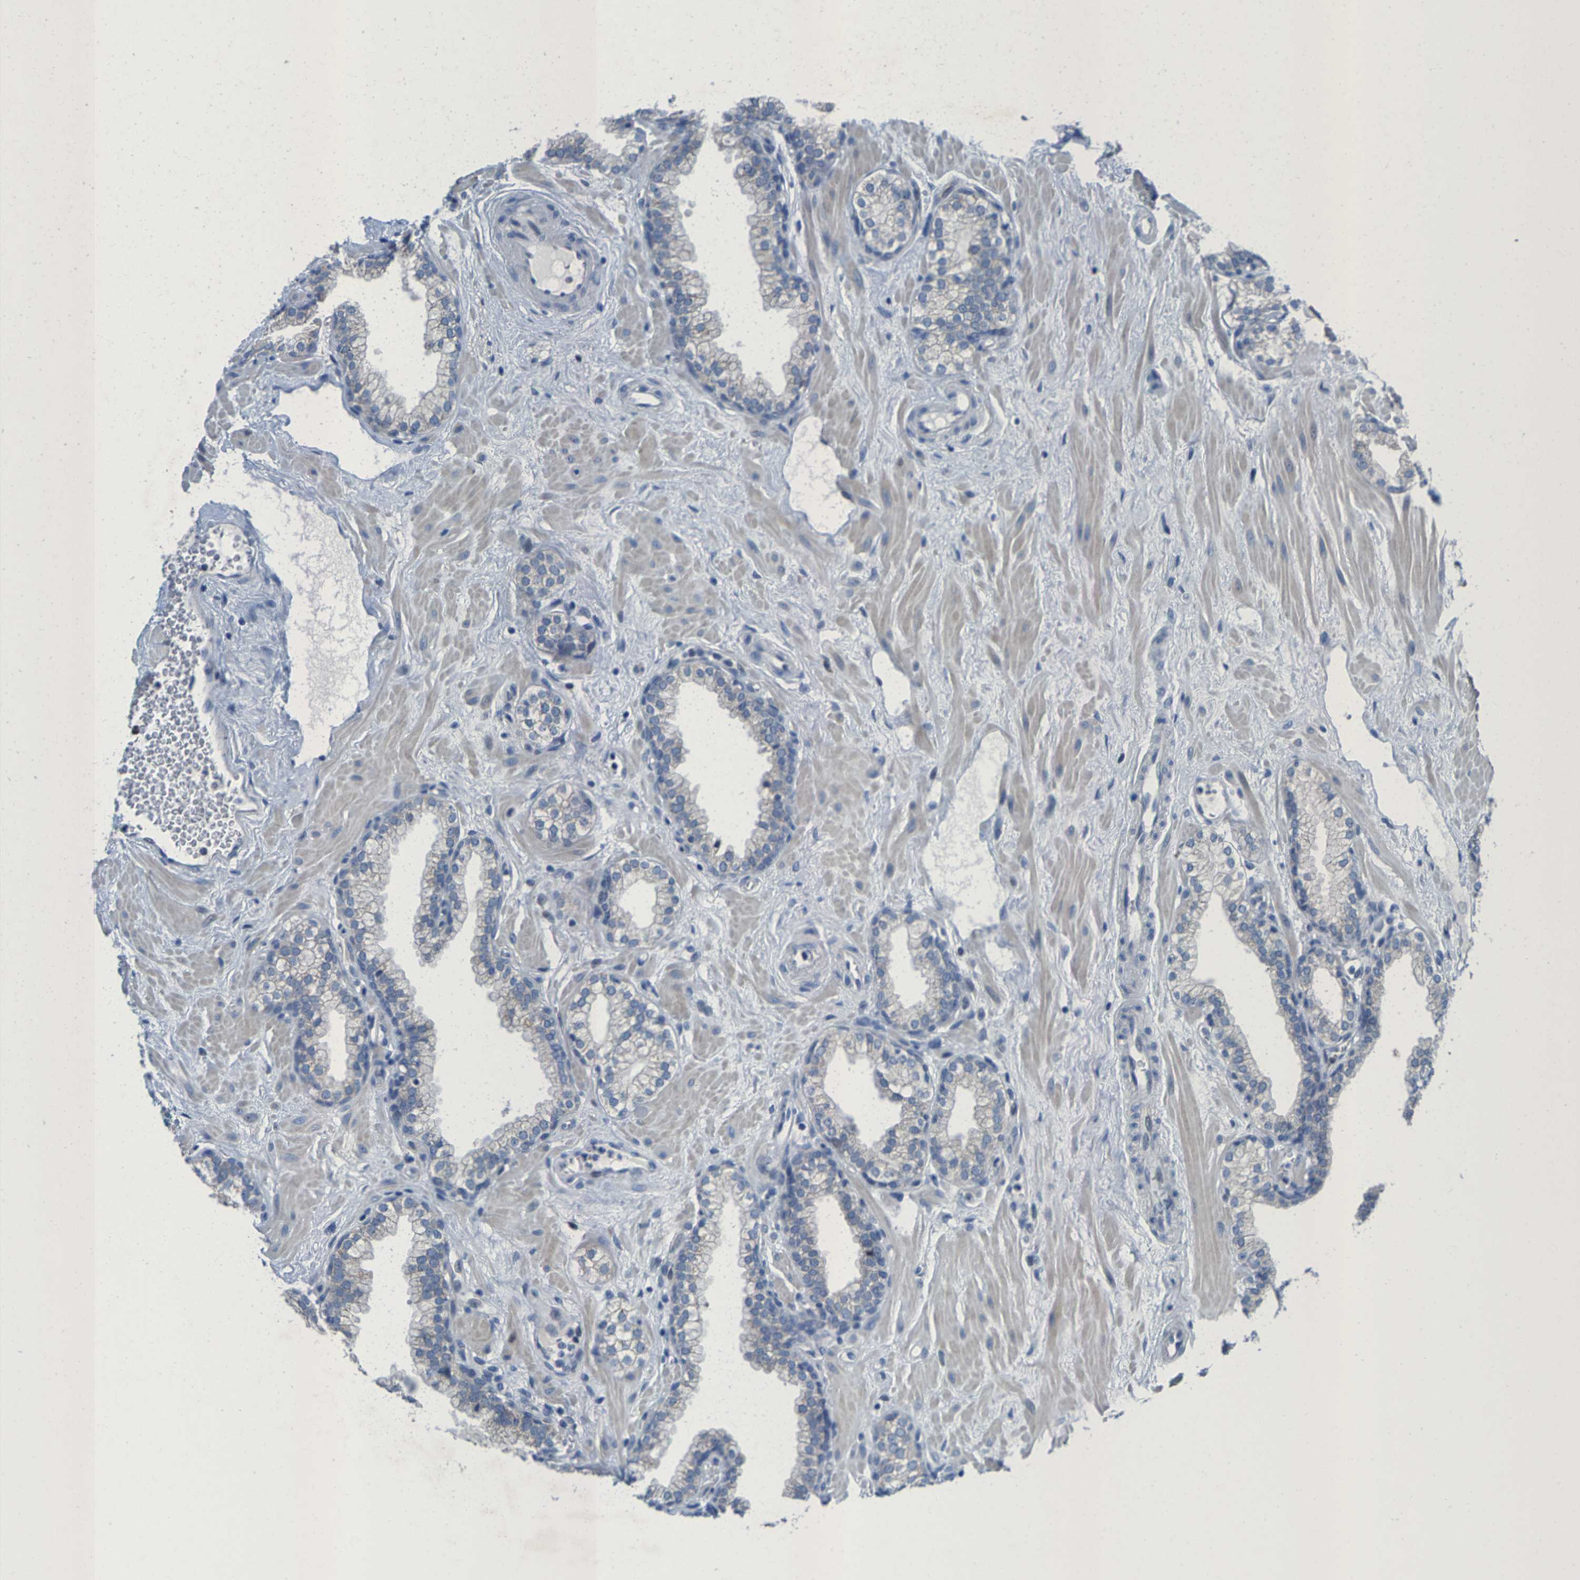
{"staining": {"intensity": "weak", "quantity": "<25%", "location": "cytoplasmic/membranous"}, "tissue": "prostate", "cell_type": "Glandular cells", "image_type": "normal", "snomed": [{"axis": "morphology", "description": "Normal tissue, NOS"}, {"axis": "morphology", "description": "Urothelial carcinoma, Low grade"}, {"axis": "topography", "description": "Urinary bladder"}, {"axis": "topography", "description": "Prostate"}], "caption": "This is an immunohistochemistry photomicrograph of benign prostate. There is no expression in glandular cells.", "gene": "KLHL1", "patient": {"sex": "male", "age": 60}}